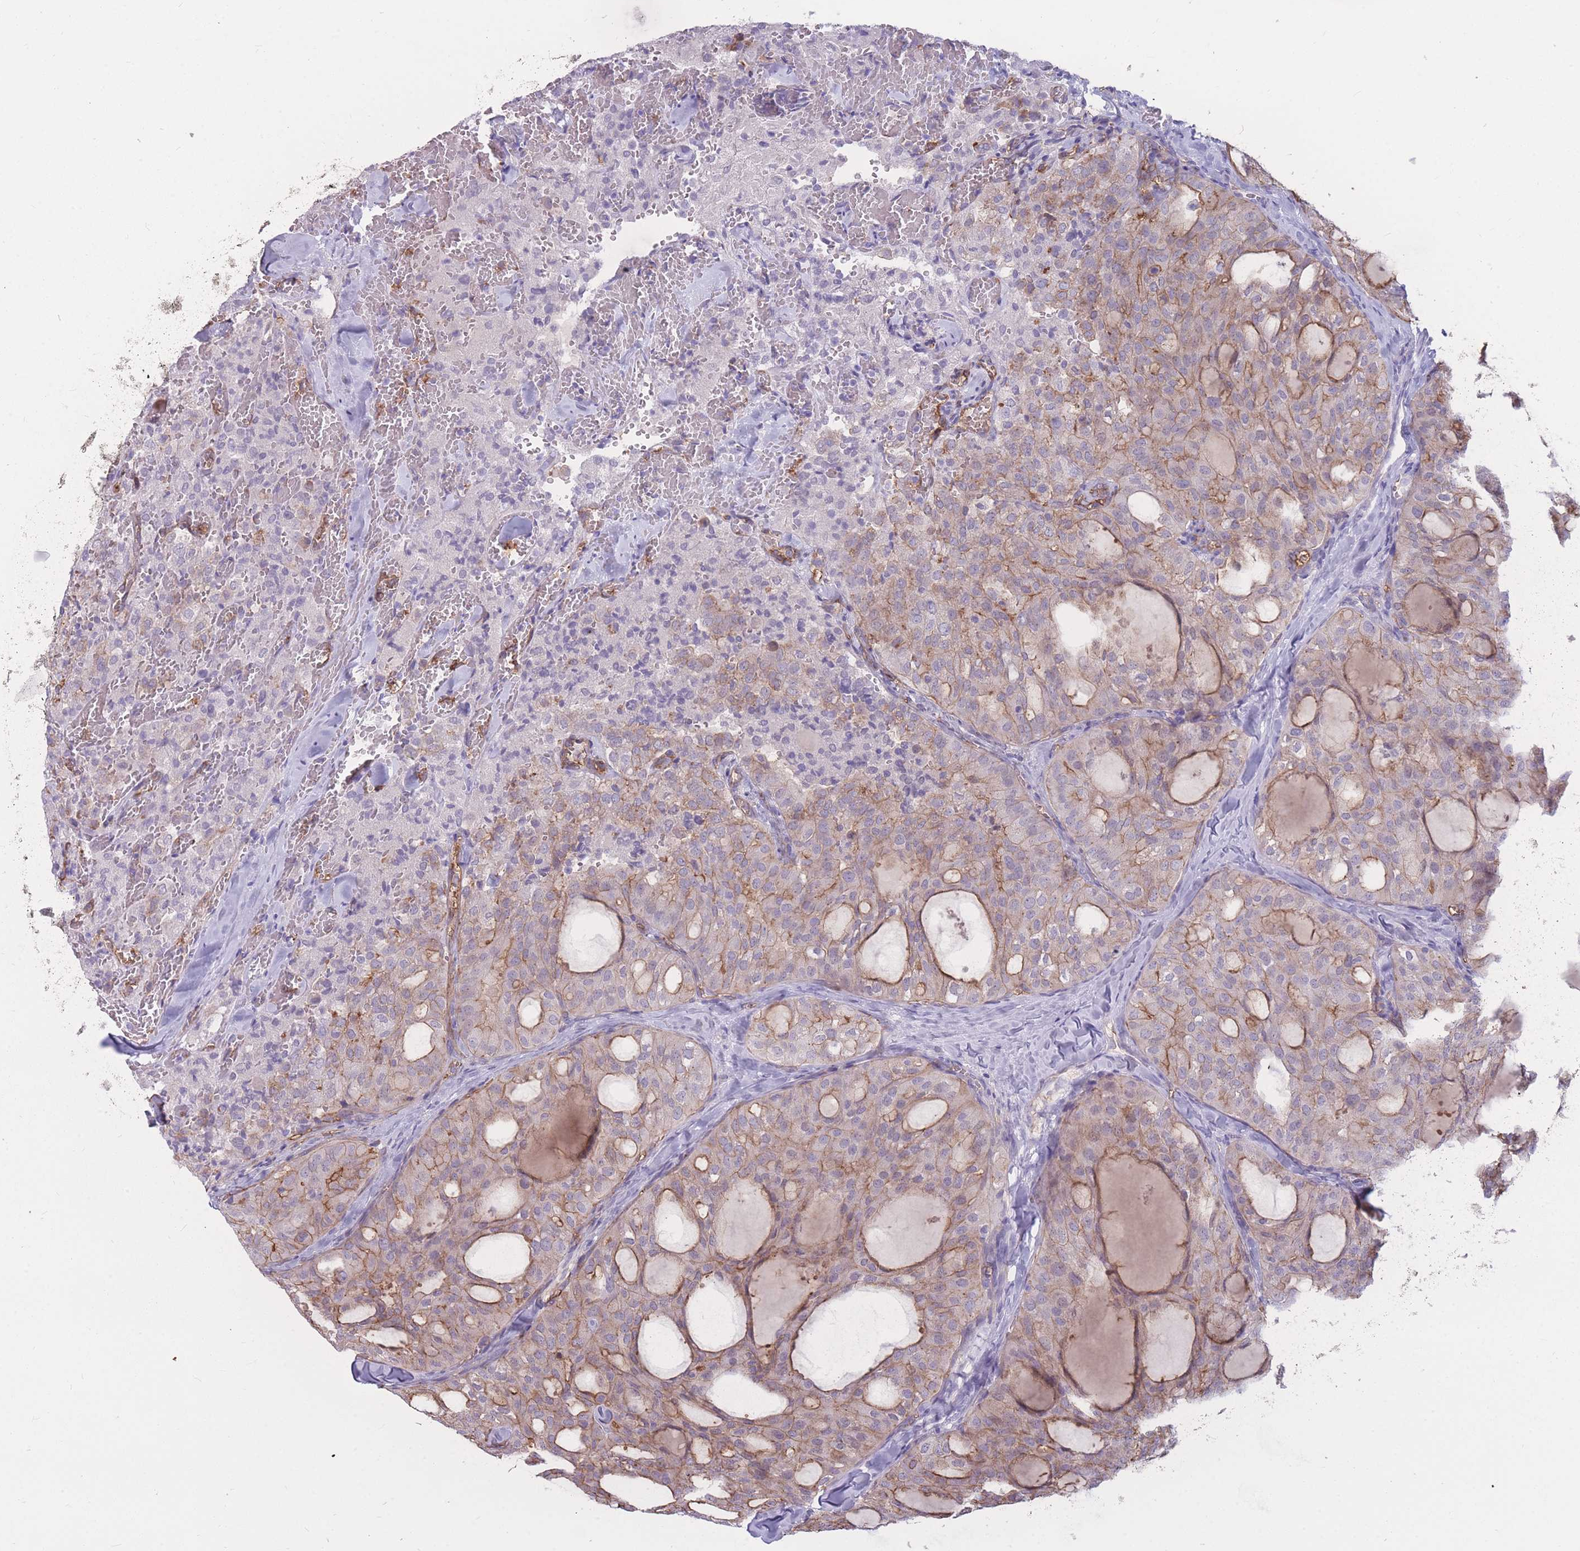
{"staining": {"intensity": "moderate", "quantity": "<25%", "location": "cytoplasmic/membranous"}, "tissue": "thyroid cancer", "cell_type": "Tumor cells", "image_type": "cancer", "snomed": [{"axis": "morphology", "description": "Follicular adenoma carcinoma, NOS"}, {"axis": "topography", "description": "Thyroid gland"}], "caption": "Thyroid cancer stained with DAB (3,3'-diaminobenzidine) immunohistochemistry (IHC) shows low levels of moderate cytoplasmic/membranous positivity in approximately <25% of tumor cells.", "gene": "GNA11", "patient": {"sex": "male", "age": 75}}